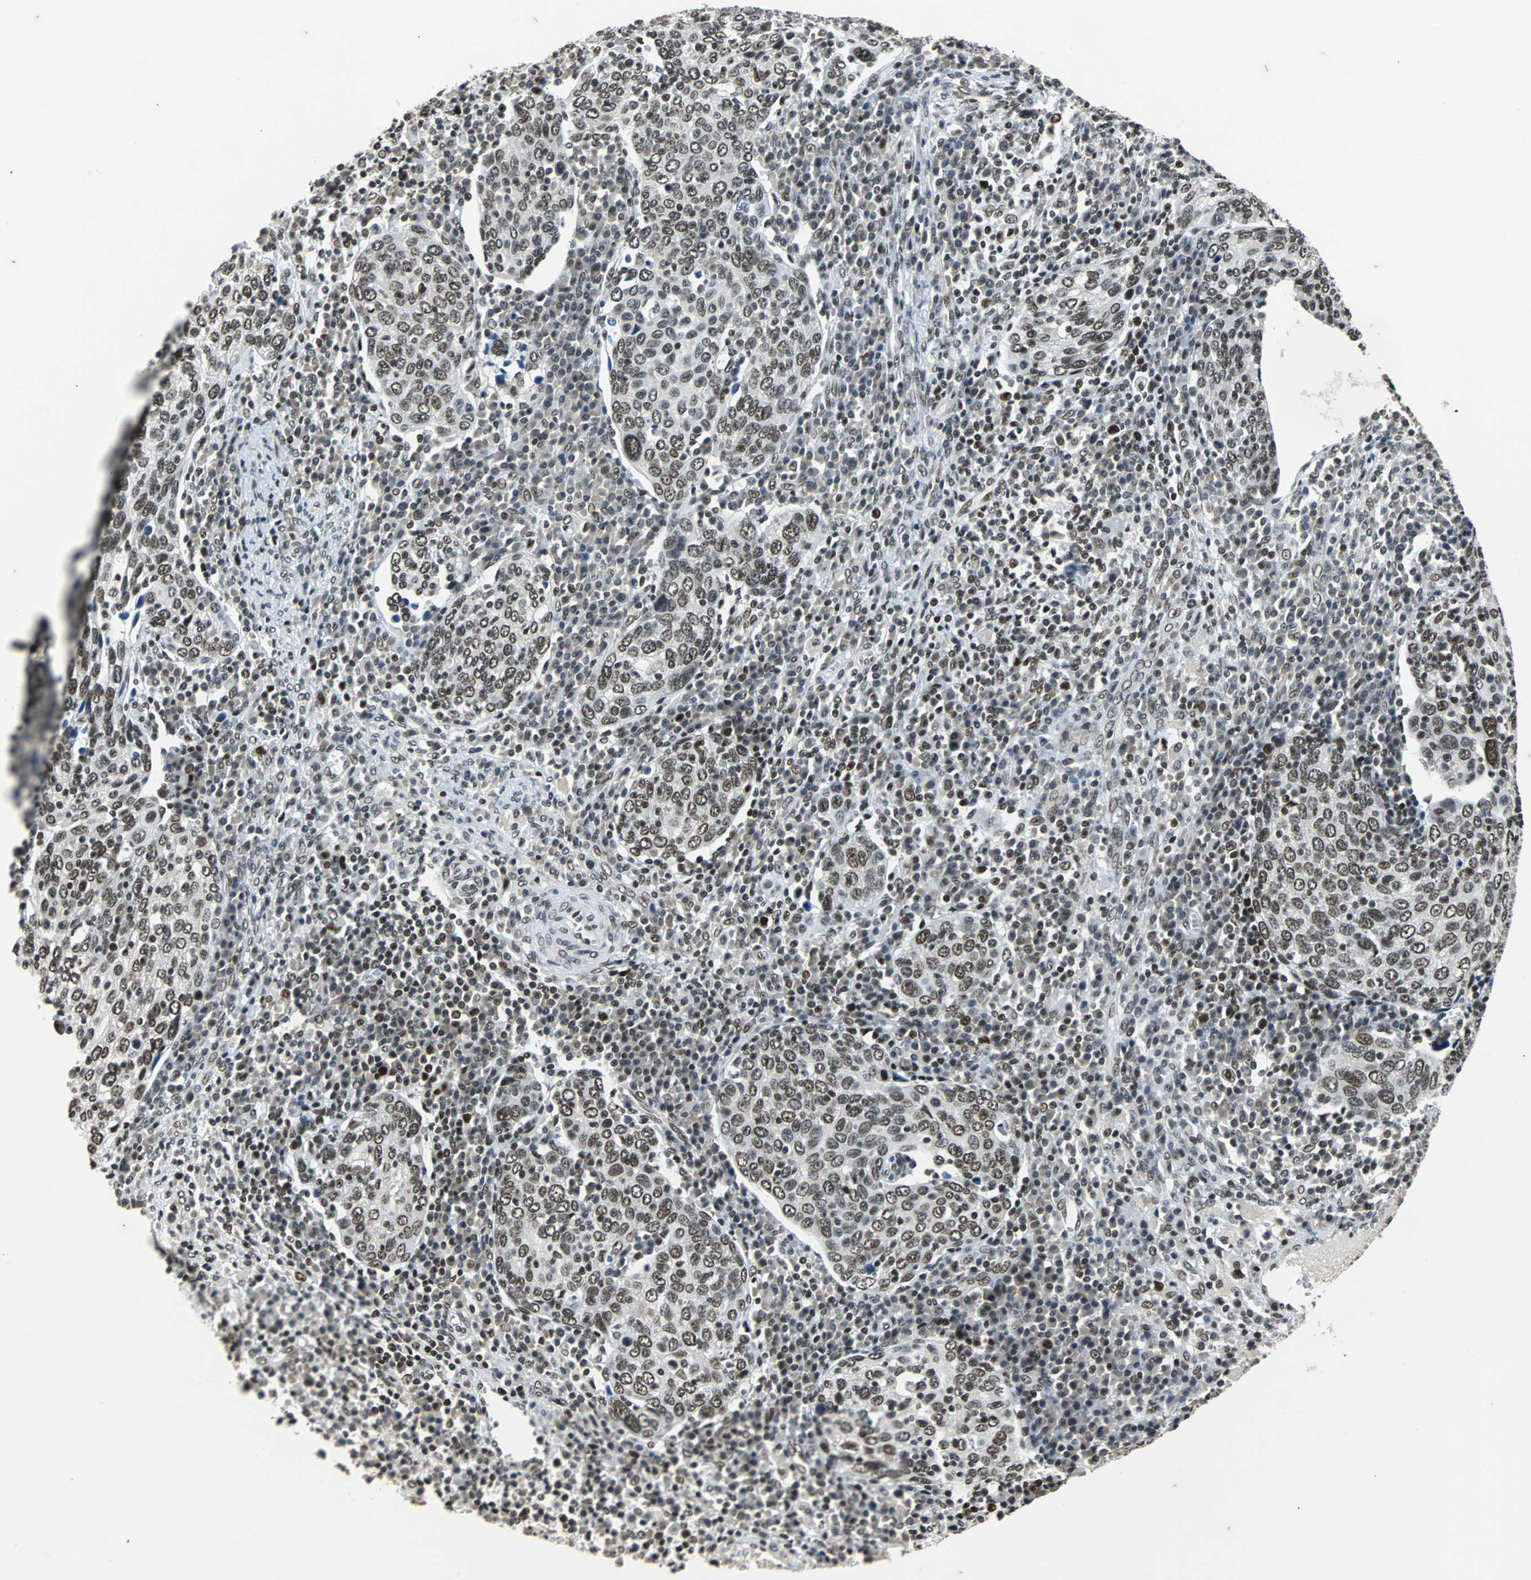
{"staining": {"intensity": "moderate", "quantity": ">75%", "location": "nuclear"}, "tissue": "cervical cancer", "cell_type": "Tumor cells", "image_type": "cancer", "snomed": [{"axis": "morphology", "description": "Squamous cell carcinoma, NOS"}, {"axis": "topography", "description": "Cervix"}], "caption": "Tumor cells display medium levels of moderate nuclear expression in approximately >75% of cells in squamous cell carcinoma (cervical).", "gene": "GATAD2A", "patient": {"sex": "female", "age": 40}}